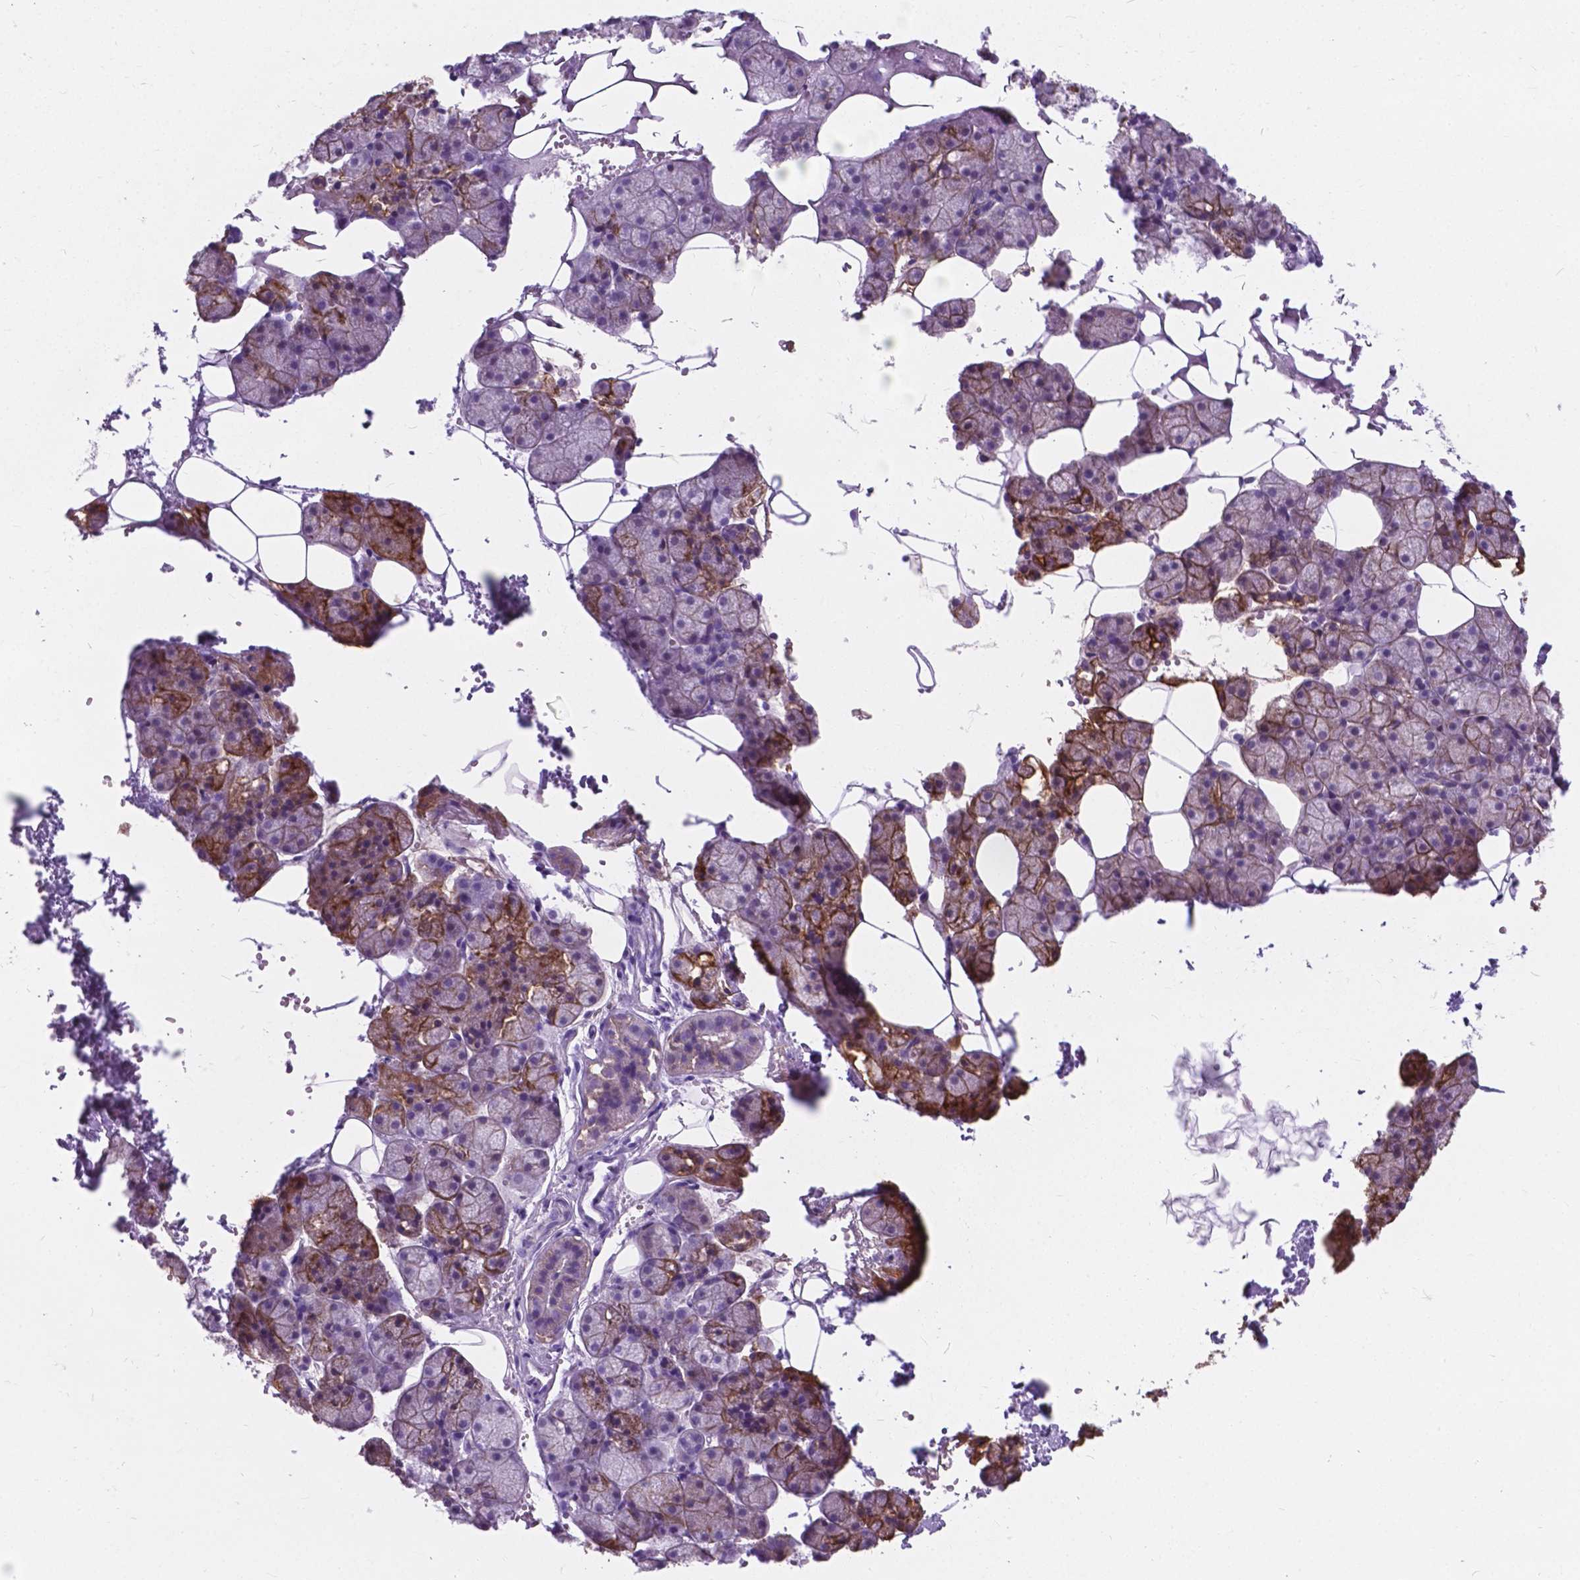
{"staining": {"intensity": "moderate", "quantity": "<25%", "location": "cytoplasmic/membranous"}, "tissue": "salivary gland", "cell_type": "Glandular cells", "image_type": "normal", "snomed": [{"axis": "morphology", "description": "Normal tissue, NOS"}, {"axis": "topography", "description": "Salivary gland"}], "caption": "Salivary gland stained with immunohistochemistry (IHC) demonstrates moderate cytoplasmic/membranous staining in about <25% of glandular cells.", "gene": "KIAA0040", "patient": {"sex": "male", "age": 38}}